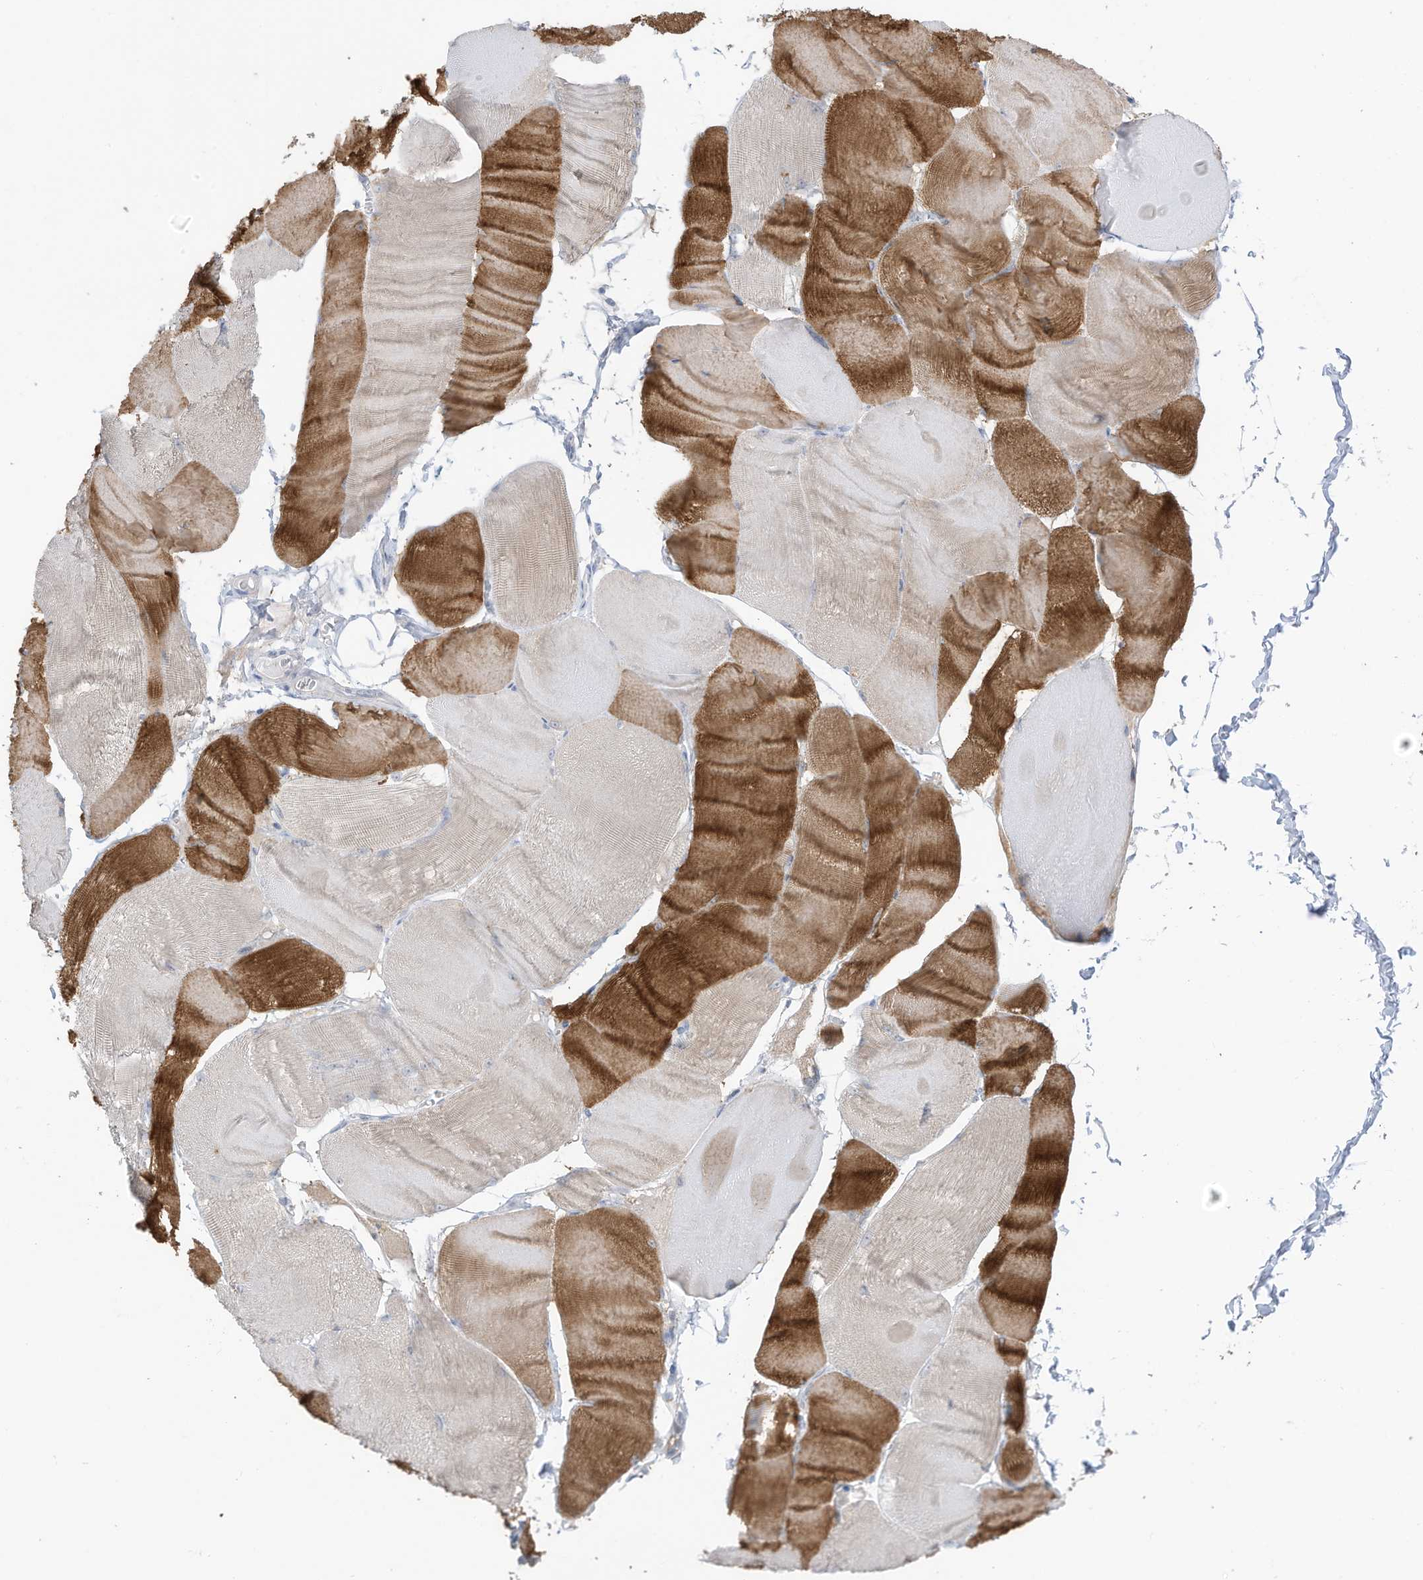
{"staining": {"intensity": "moderate", "quantity": "25%-75%", "location": "cytoplasmic/membranous"}, "tissue": "skeletal muscle", "cell_type": "Myocytes", "image_type": "normal", "snomed": [{"axis": "morphology", "description": "Normal tissue, NOS"}, {"axis": "morphology", "description": "Basal cell carcinoma"}, {"axis": "topography", "description": "Skeletal muscle"}], "caption": "Protein expression analysis of benign skeletal muscle exhibits moderate cytoplasmic/membranous positivity in approximately 25%-75% of myocytes. (IHC, brightfield microscopy, high magnification).", "gene": "OGT", "patient": {"sex": "female", "age": 64}}